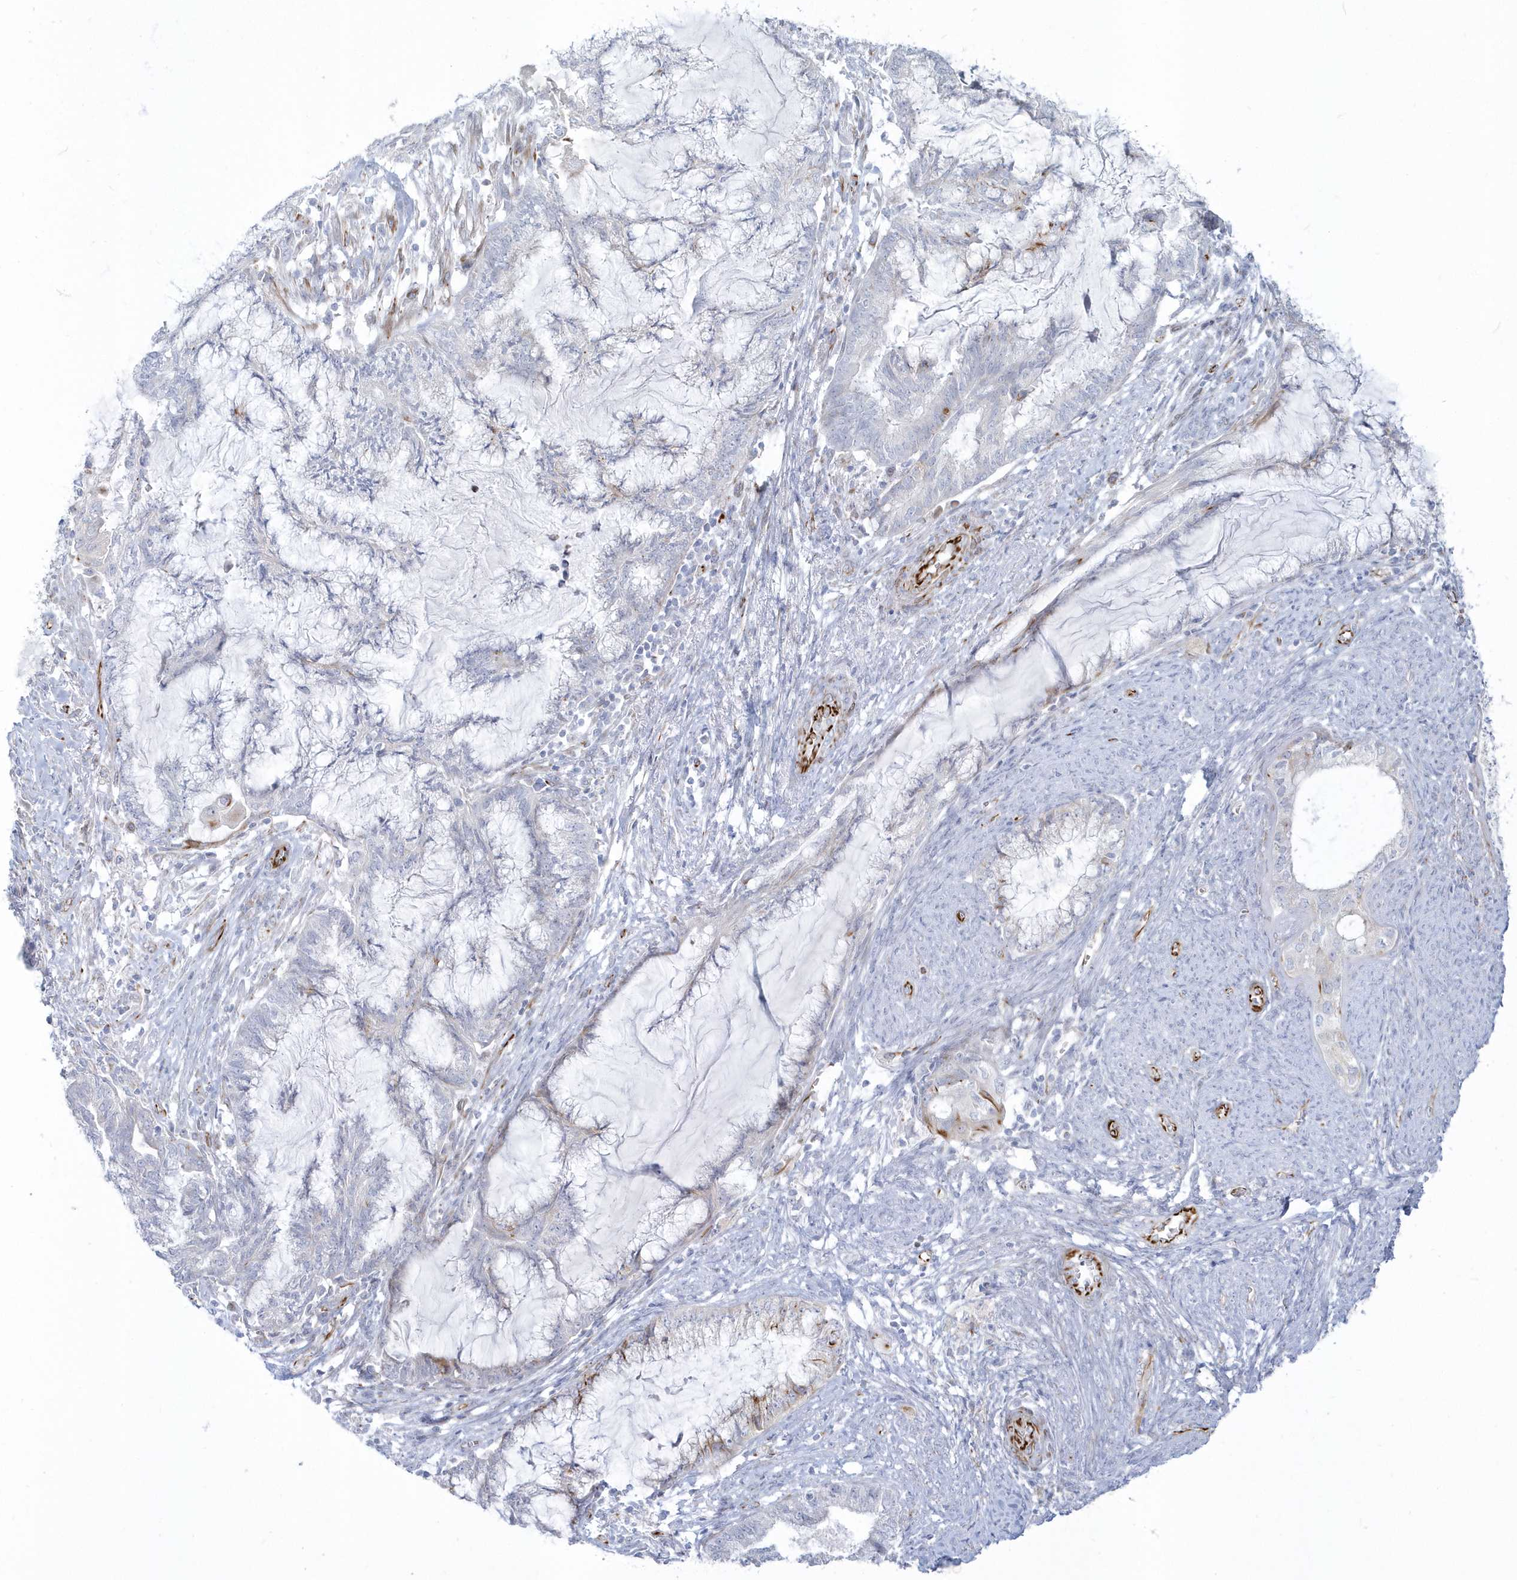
{"staining": {"intensity": "moderate", "quantity": "<25%", "location": "cytoplasmic/membranous"}, "tissue": "endometrial cancer", "cell_type": "Tumor cells", "image_type": "cancer", "snomed": [{"axis": "morphology", "description": "Adenocarcinoma, NOS"}, {"axis": "topography", "description": "Endometrium"}], "caption": "IHC photomicrograph of neoplastic tissue: endometrial cancer stained using immunohistochemistry (IHC) exhibits low levels of moderate protein expression localized specifically in the cytoplasmic/membranous of tumor cells, appearing as a cytoplasmic/membranous brown color.", "gene": "PPIL6", "patient": {"sex": "female", "age": 86}}